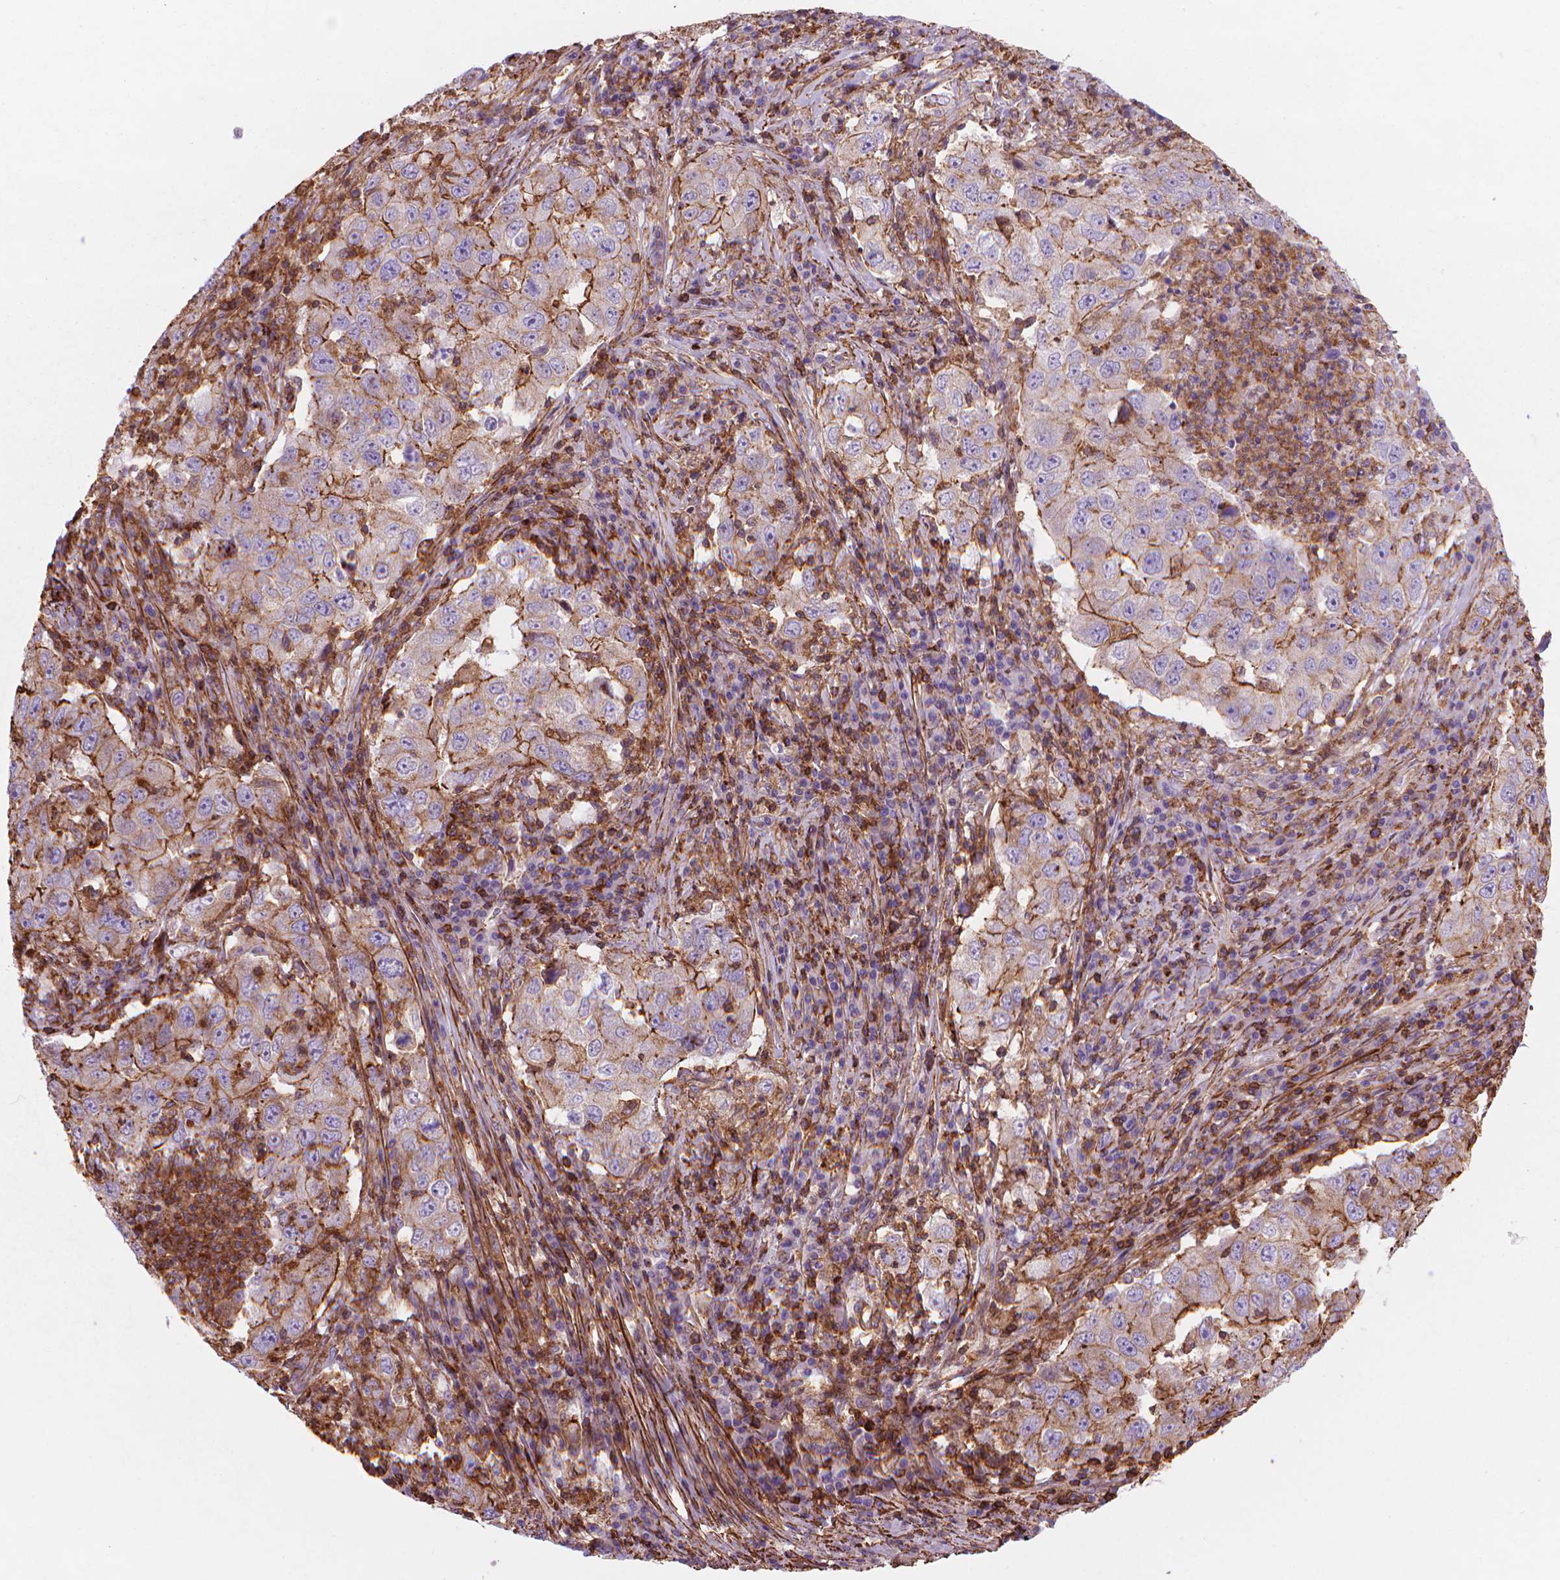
{"staining": {"intensity": "moderate", "quantity": "<25%", "location": "cytoplasmic/membranous"}, "tissue": "lung cancer", "cell_type": "Tumor cells", "image_type": "cancer", "snomed": [{"axis": "morphology", "description": "Adenocarcinoma, NOS"}, {"axis": "topography", "description": "Lung"}], "caption": "Human adenocarcinoma (lung) stained with a protein marker displays moderate staining in tumor cells.", "gene": "PATJ", "patient": {"sex": "male", "age": 73}}